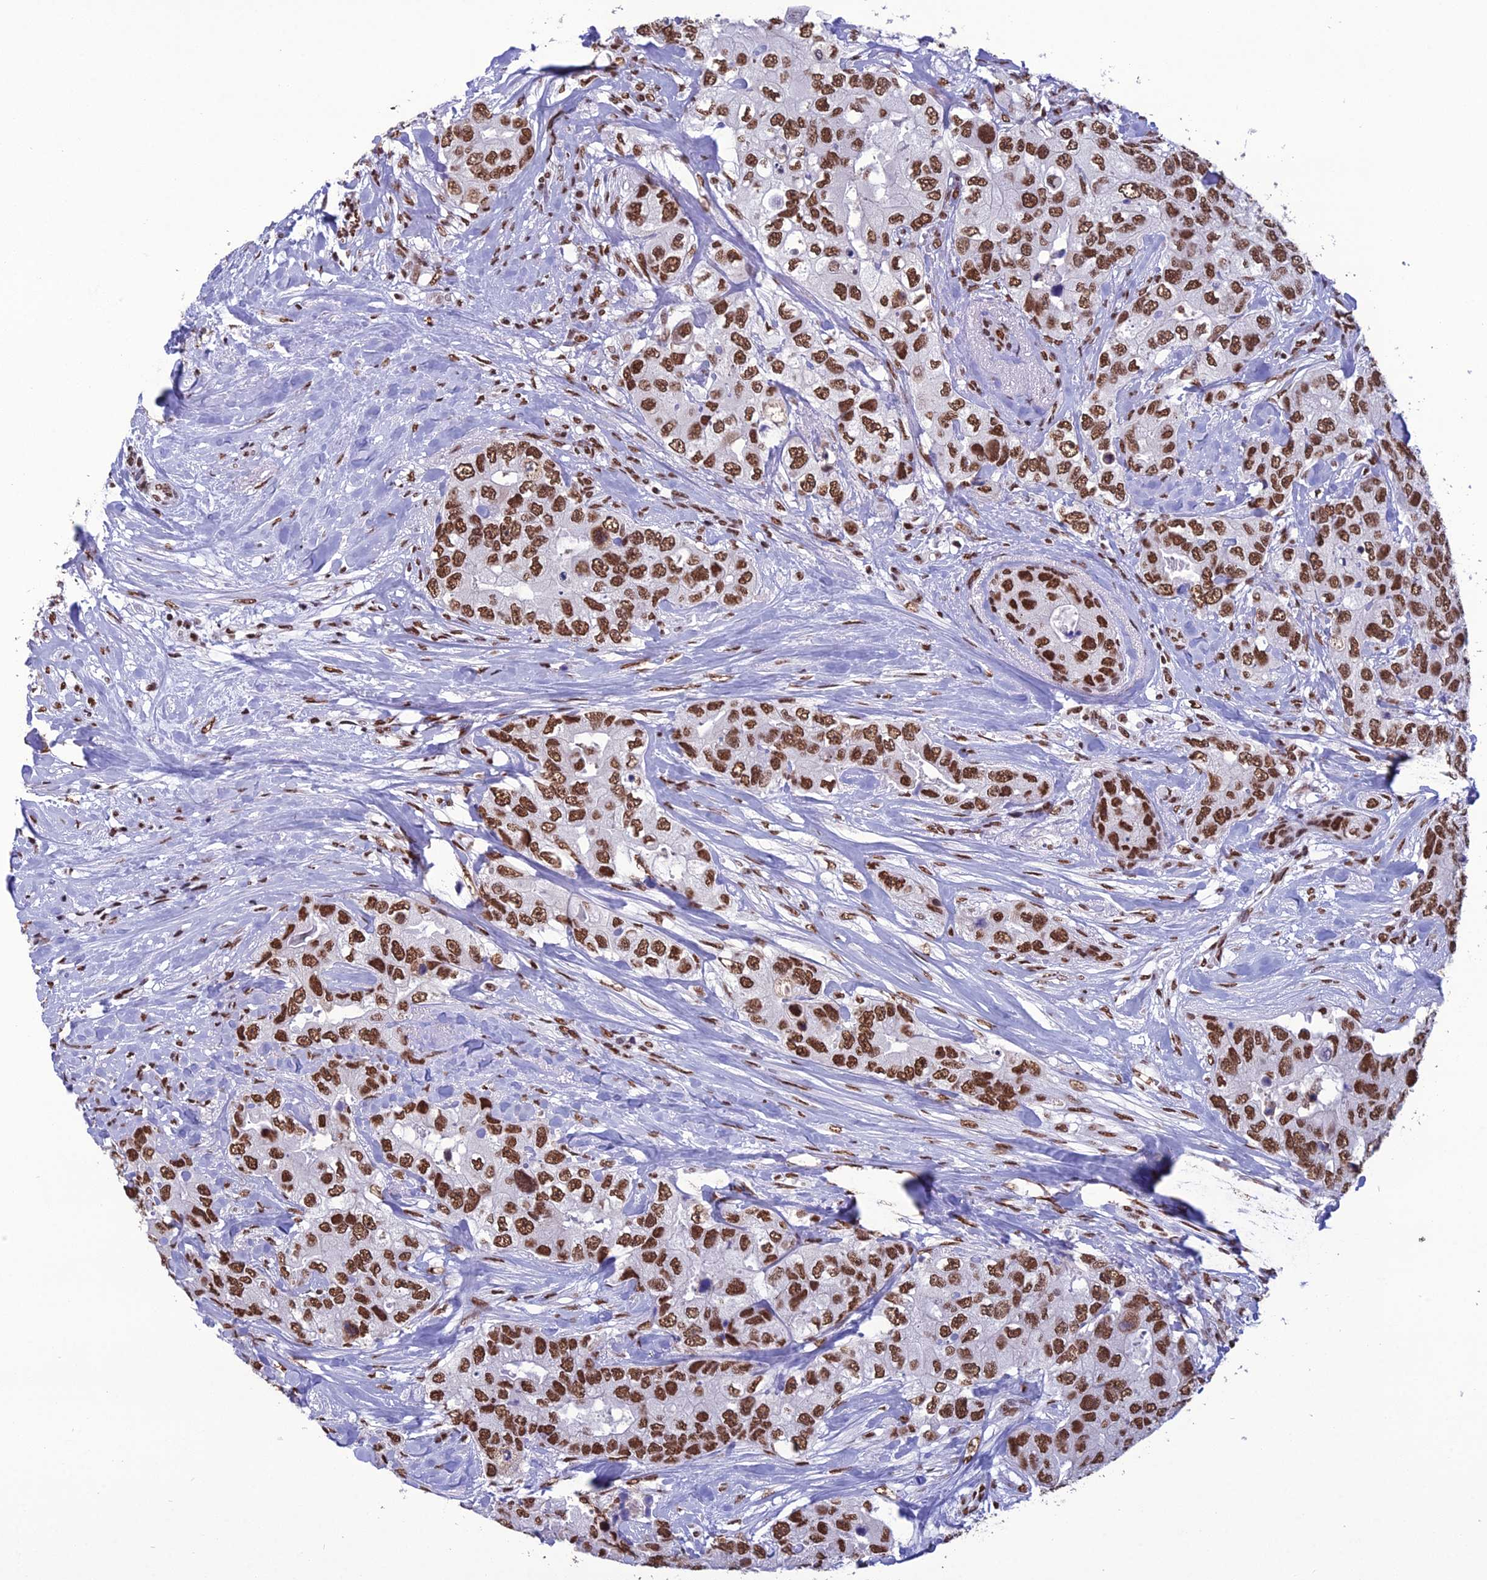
{"staining": {"intensity": "strong", "quantity": ">75%", "location": "nuclear"}, "tissue": "breast cancer", "cell_type": "Tumor cells", "image_type": "cancer", "snomed": [{"axis": "morphology", "description": "Duct carcinoma"}, {"axis": "topography", "description": "Breast"}], "caption": "This micrograph reveals IHC staining of human breast intraductal carcinoma, with high strong nuclear positivity in approximately >75% of tumor cells.", "gene": "PRAMEF12", "patient": {"sex": "female", "age": 62}}